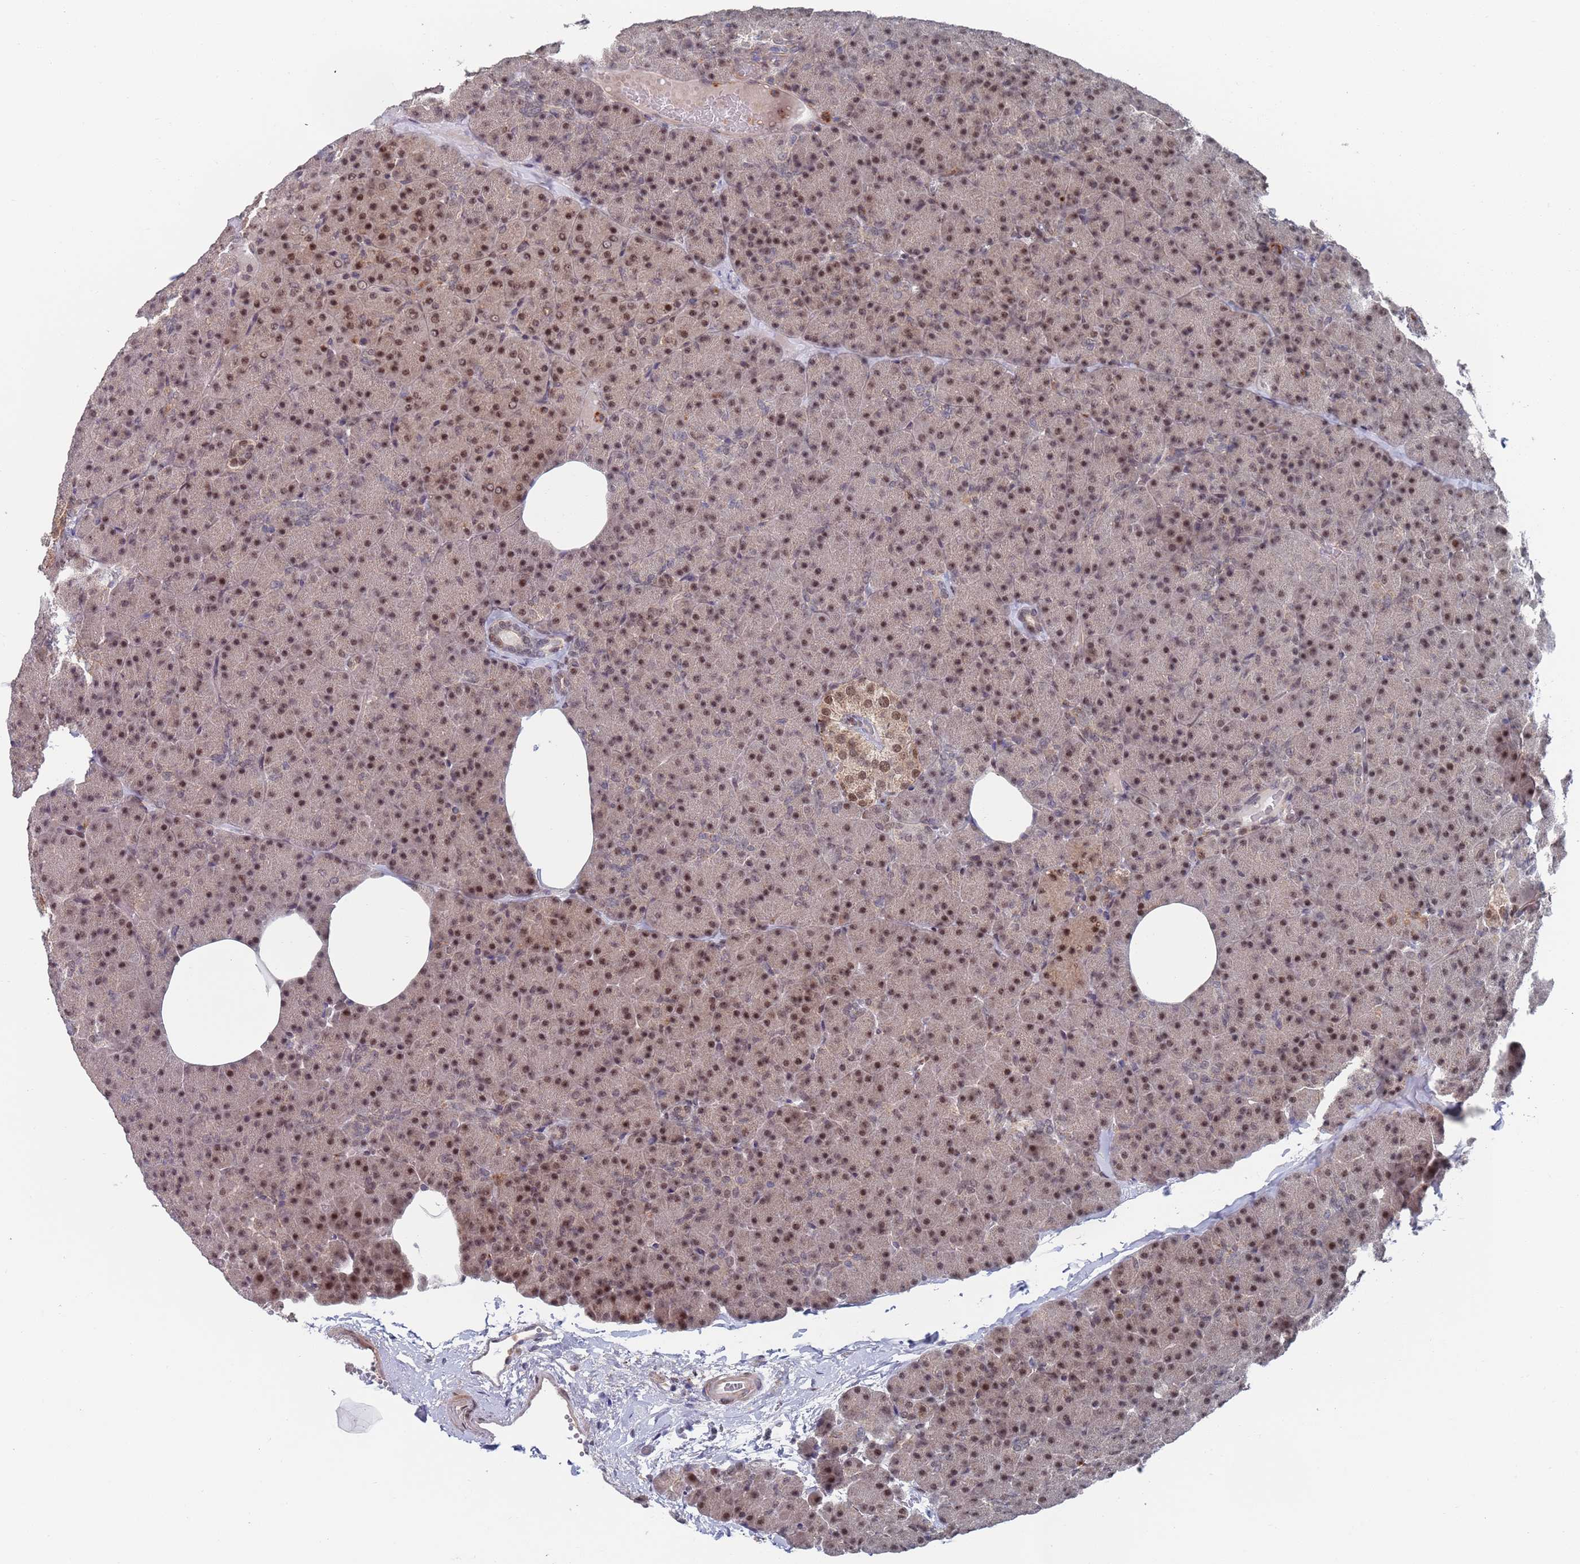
{"staining": {"intensity": "moderate", "quantity": ">75%", "location": "nuclear"}, "tissue": "pancreas", "cell_type": "Exocrine glandular cells", "image_type": "normal", "snomed": [{"axis": "morphology", "description": "Normal tissue, NOS"}, {"axis": "morphology", "description": "Carcinoid, malignant, NOS"}, {"axis": "topography", "description": "Pancreas"}], "caption": "Exocrine glandular cells reveal moderate nuclear expression in approximately >75% of cells in benign pancreas.", "gene": "RPP25", "patient": {"sex": "female", "age": 35}}